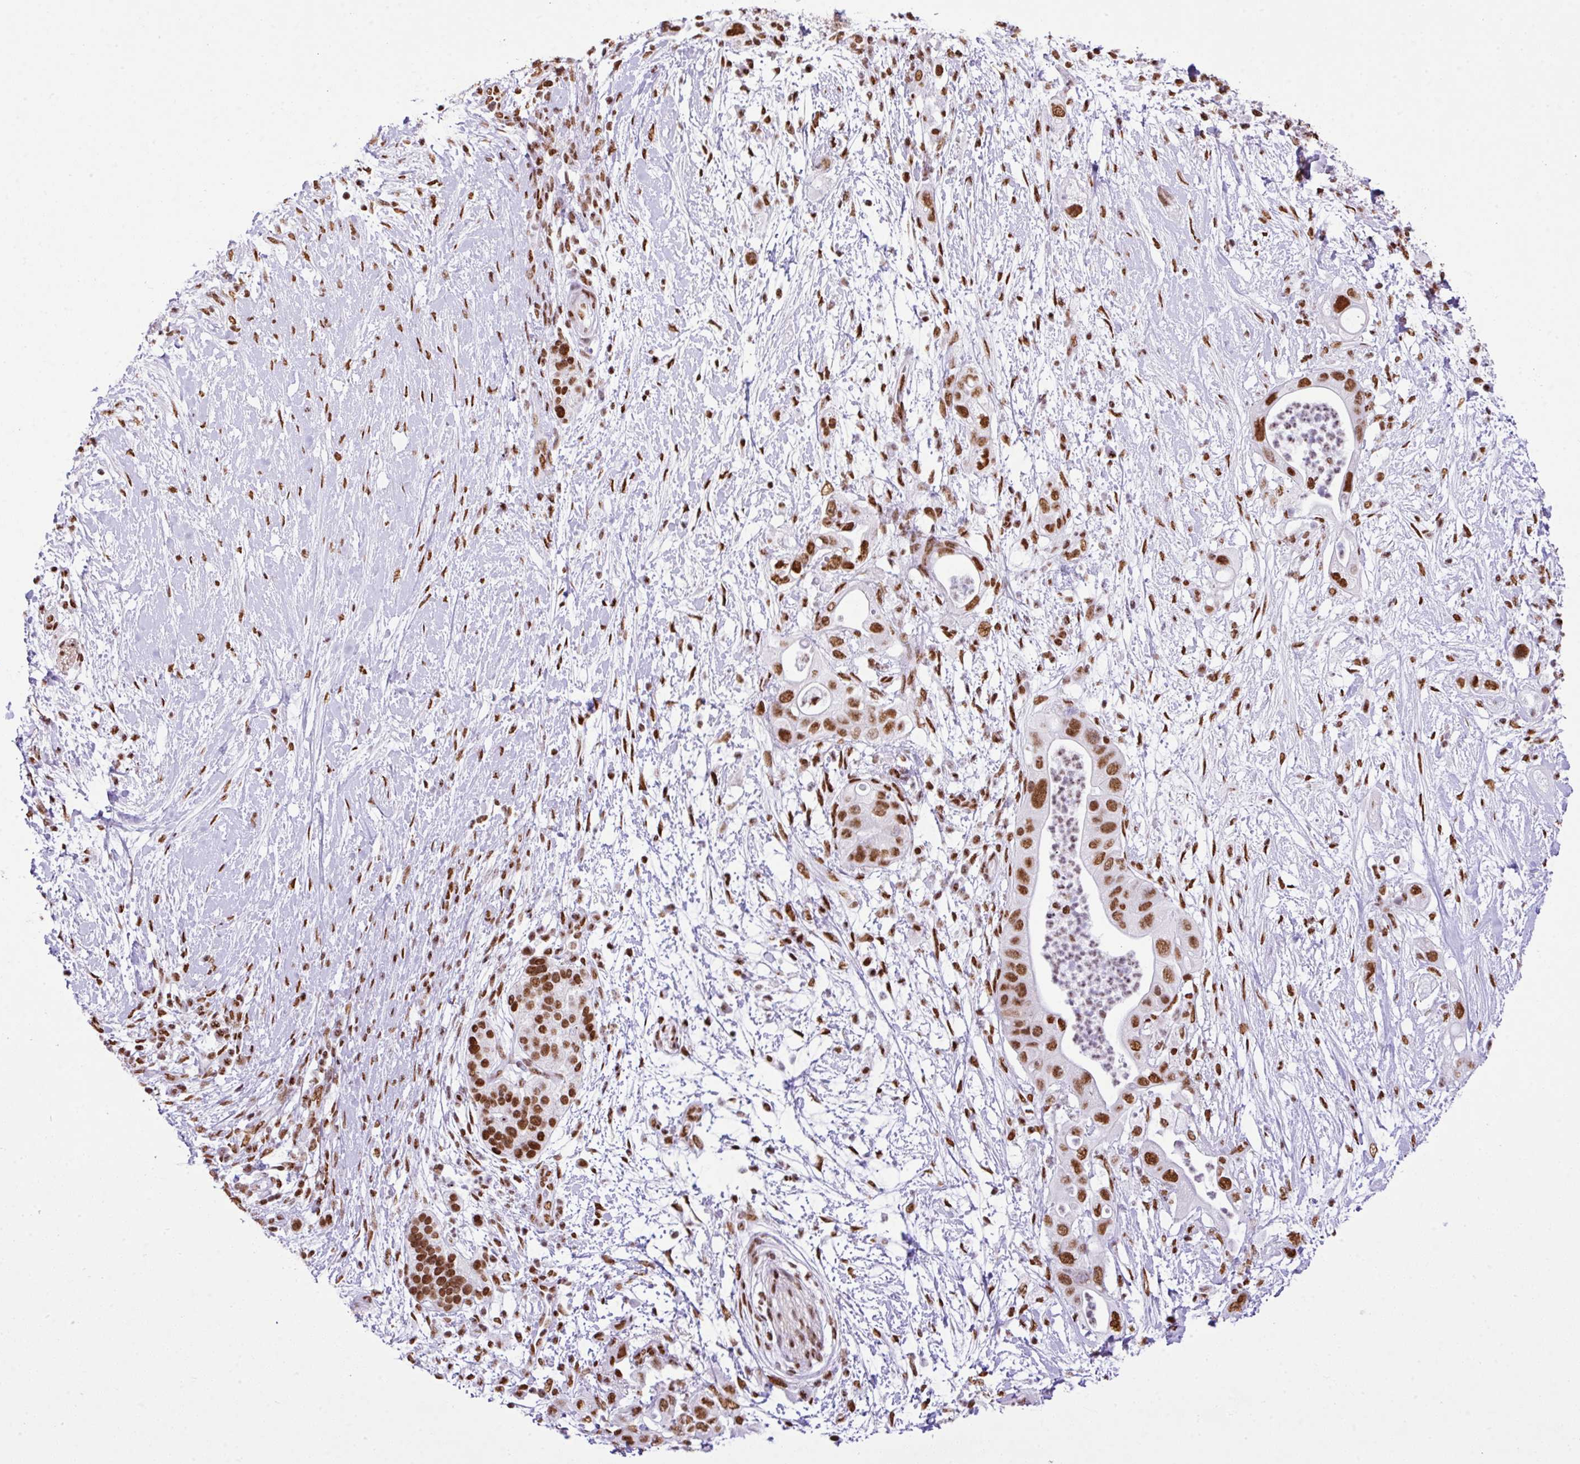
{"staining": {"intensity": "moderate", "quantity": ">75%", "location": "nuclear"}, "tissue": "pancreatic cancer", "cell_type": "Tumor cells", "image_type": "cancer", "snomed": [{"axis": "morphology", "description": "Adenocarcinoma, NOS"}, {"axis": "topography", "description": "Pancreas"}], "caption": "IHC (DAB) staining of human adenocarcinoma (pancreatic) demonstrates moderate nuclear protein staining in approximately >75% of tumor cells.", "gene": "RARG", "patient": {"sex": "female", "age": 72}}